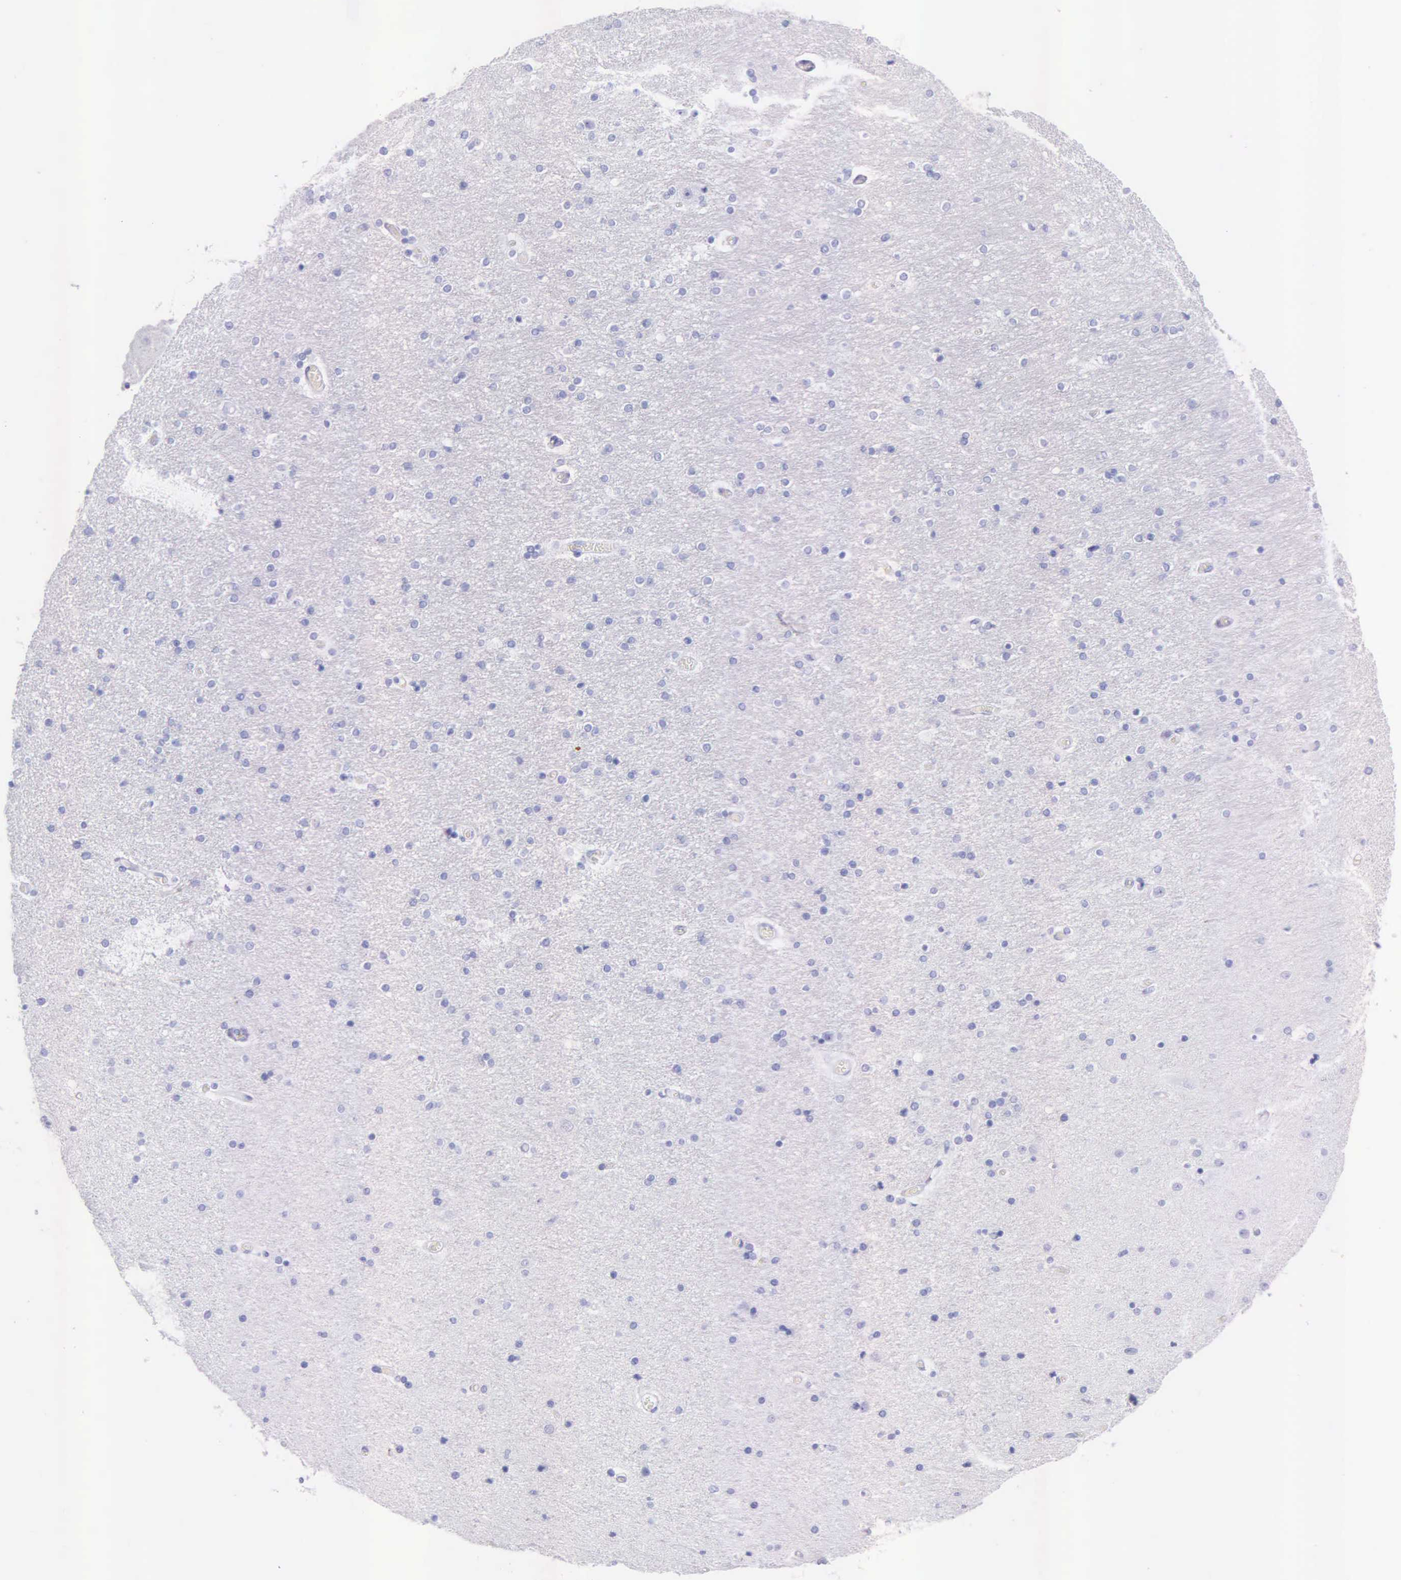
{"staining": {"intensity": "negative", "quantity": "none", "location": "none"}, "tissue": "hippocampus", "cell_type": "Glial cells", "image_type": "normal", "snomed": [{"axis": "morphology", "description": "Normal tissue, NOS"}, {"axis": "topography", "description": "Hippocampus"}], "caption": "IHC of normal hippocampus shows no expression in glial cells.", "gene": "KLK2", "patient": {"sex": "female", "age": 54}}